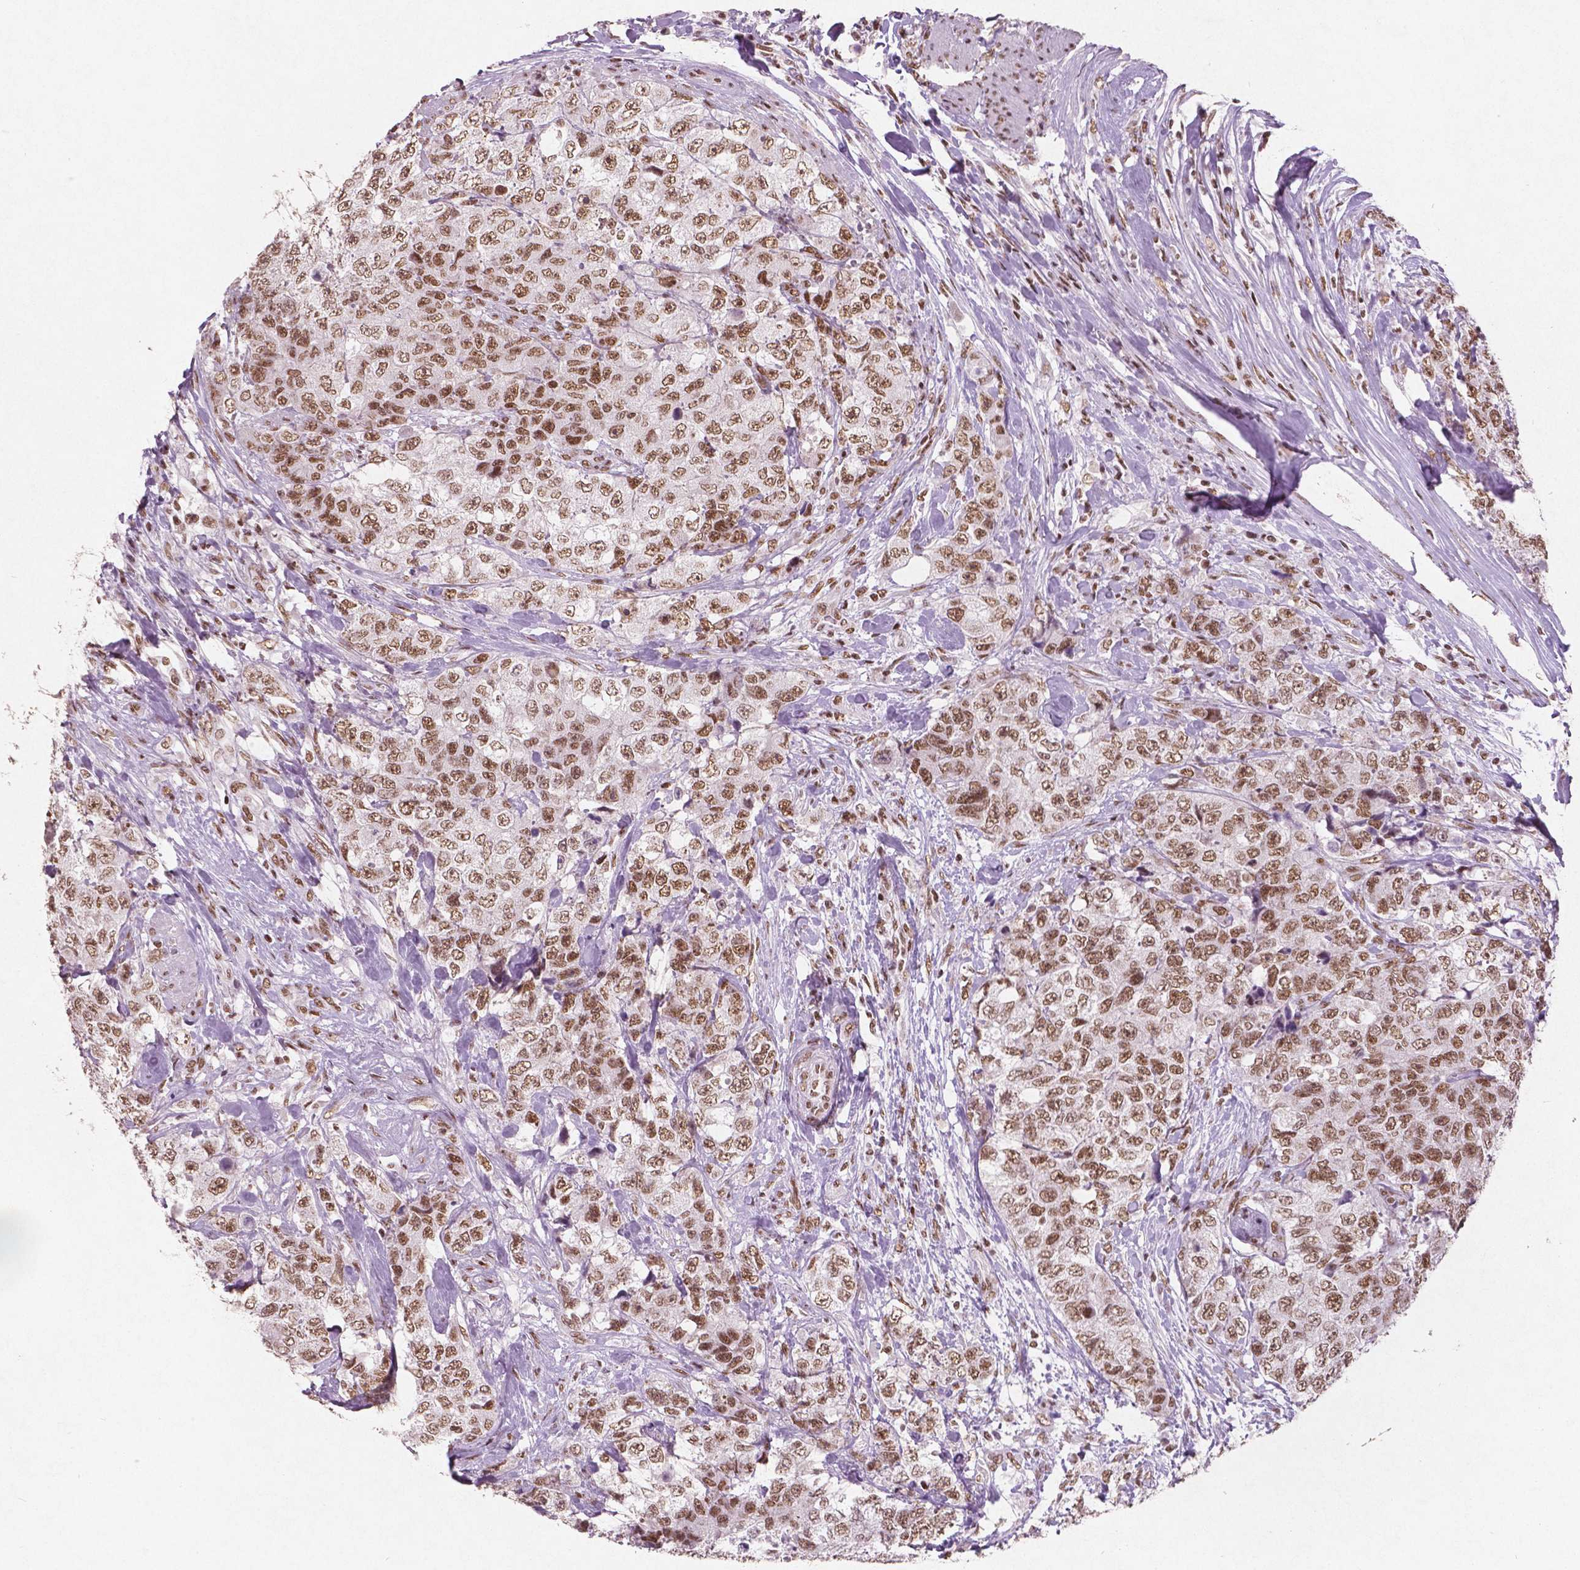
{"staining": {"intensity": "moderate", "quantity": ">75%", "location": "nuclear"}, "tissue": "urothelial cancer", "cell_type": "Tumor cells", "image_type": "cancer", "snomed": [{"axis": "morphology", "description": "Urothelial carcinoma, High grade"}, {"axis": "topography", "description": "Urinary bladder"}], "caption": "This photomicrograph reveals urothelial cancer stained with IHC to label a protein in brown. The nuclear of tumor cells show moderate positivity for the protein. Nuclei are counter-stained blue.", "gene": "BRD4", "patient": {"sex": "female", "age": 78}}